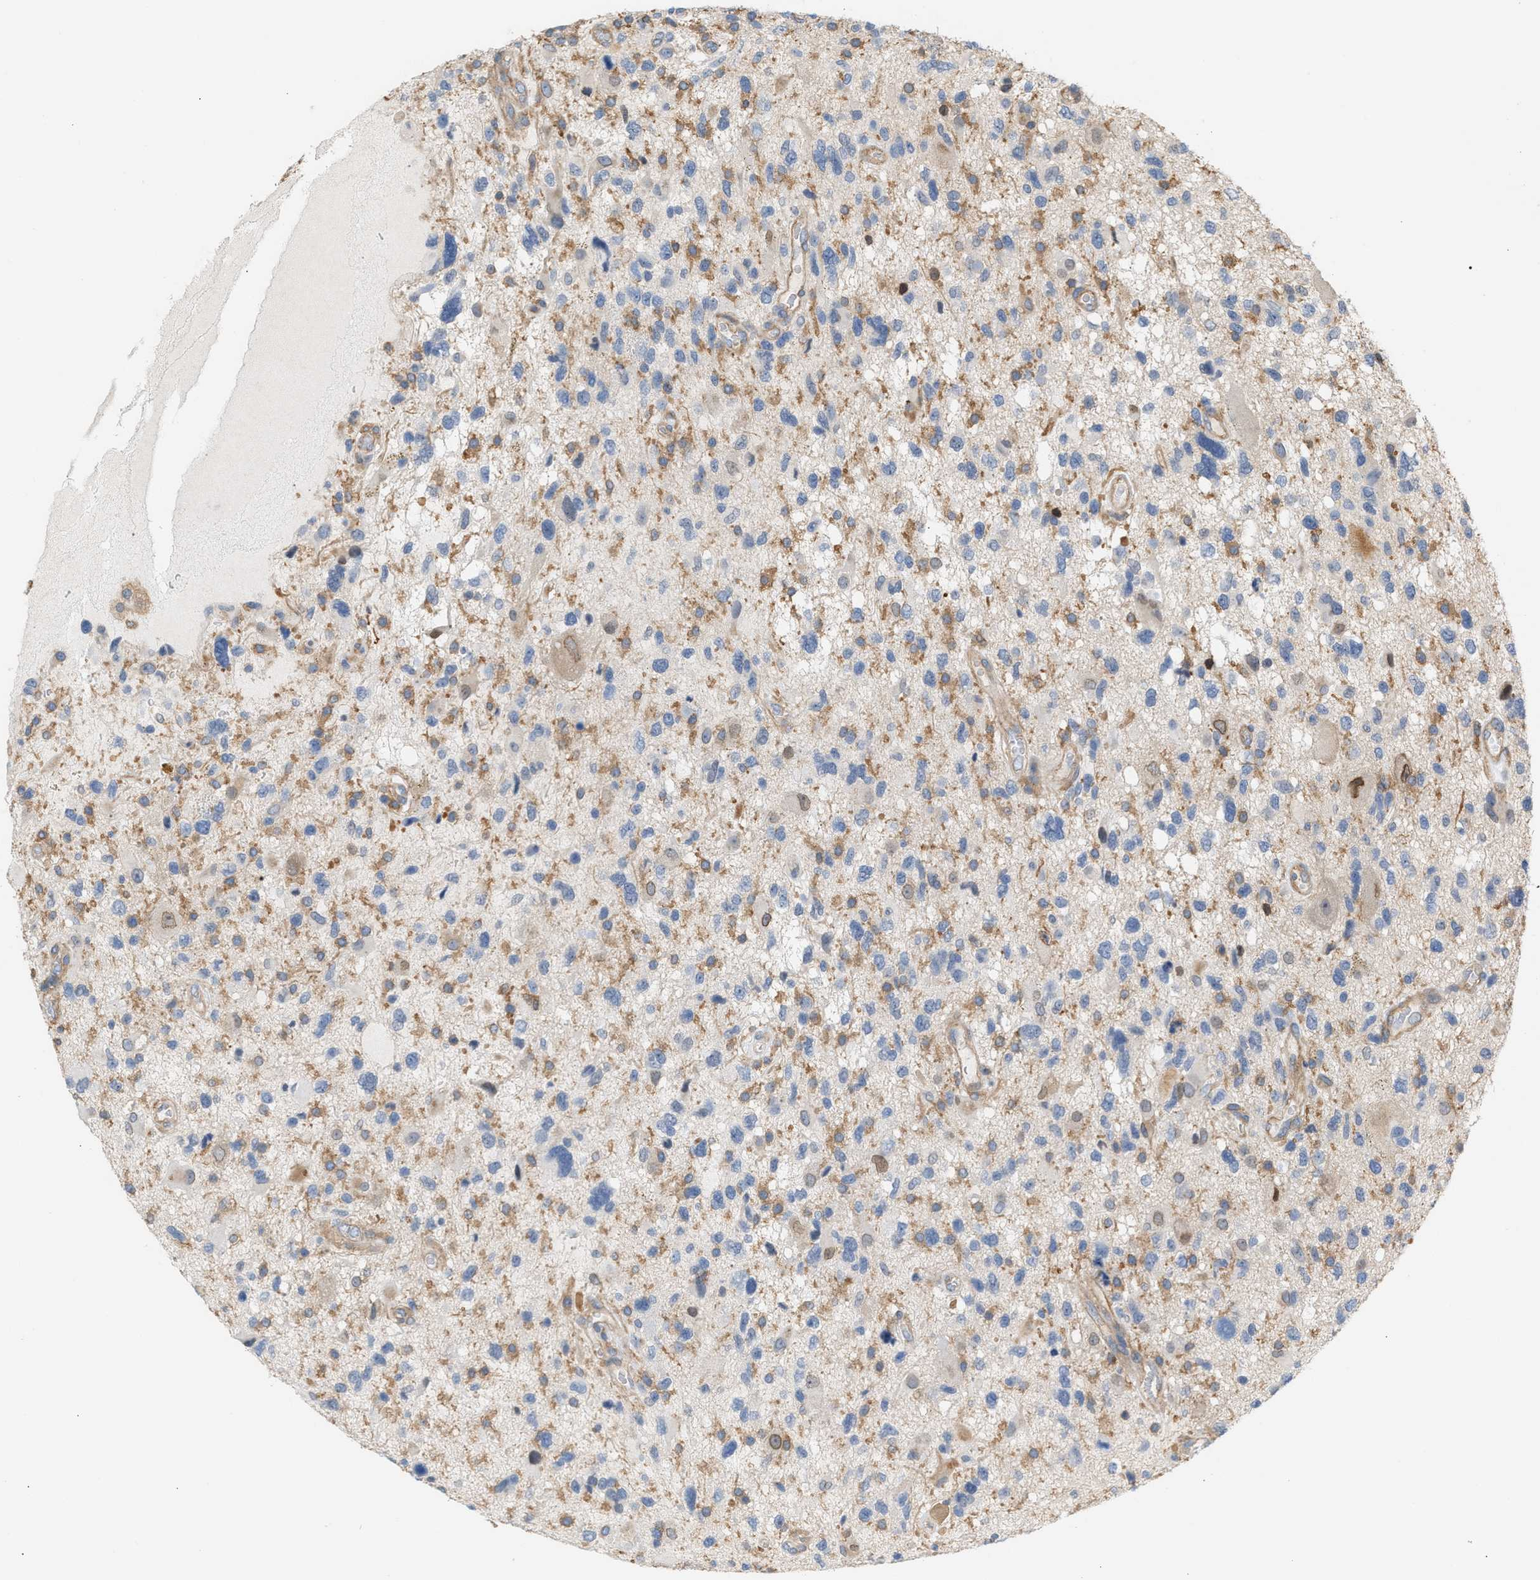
{"staining": {"intensity": "moderate", "quantity": "<25%", "location": "cytoplasmic/membranous"}, "tissue": "glioma", "cell_type": "Tumor cells", "image_type": "cancer", "snomed": [{"axis": "morphology", "description": "Glioma, malignant, High grade"}, {"axis": "topography", "description": "Brain"}], "caption": "Approximately <25% of tumor cells in human malignant high-grade glioma show moderate cytoplasmic/membranous protein positivity as visualized by brown immunohistochemical staining.", "gene": "LRCH1", "patient": {"sex": "male", "age": 33}}